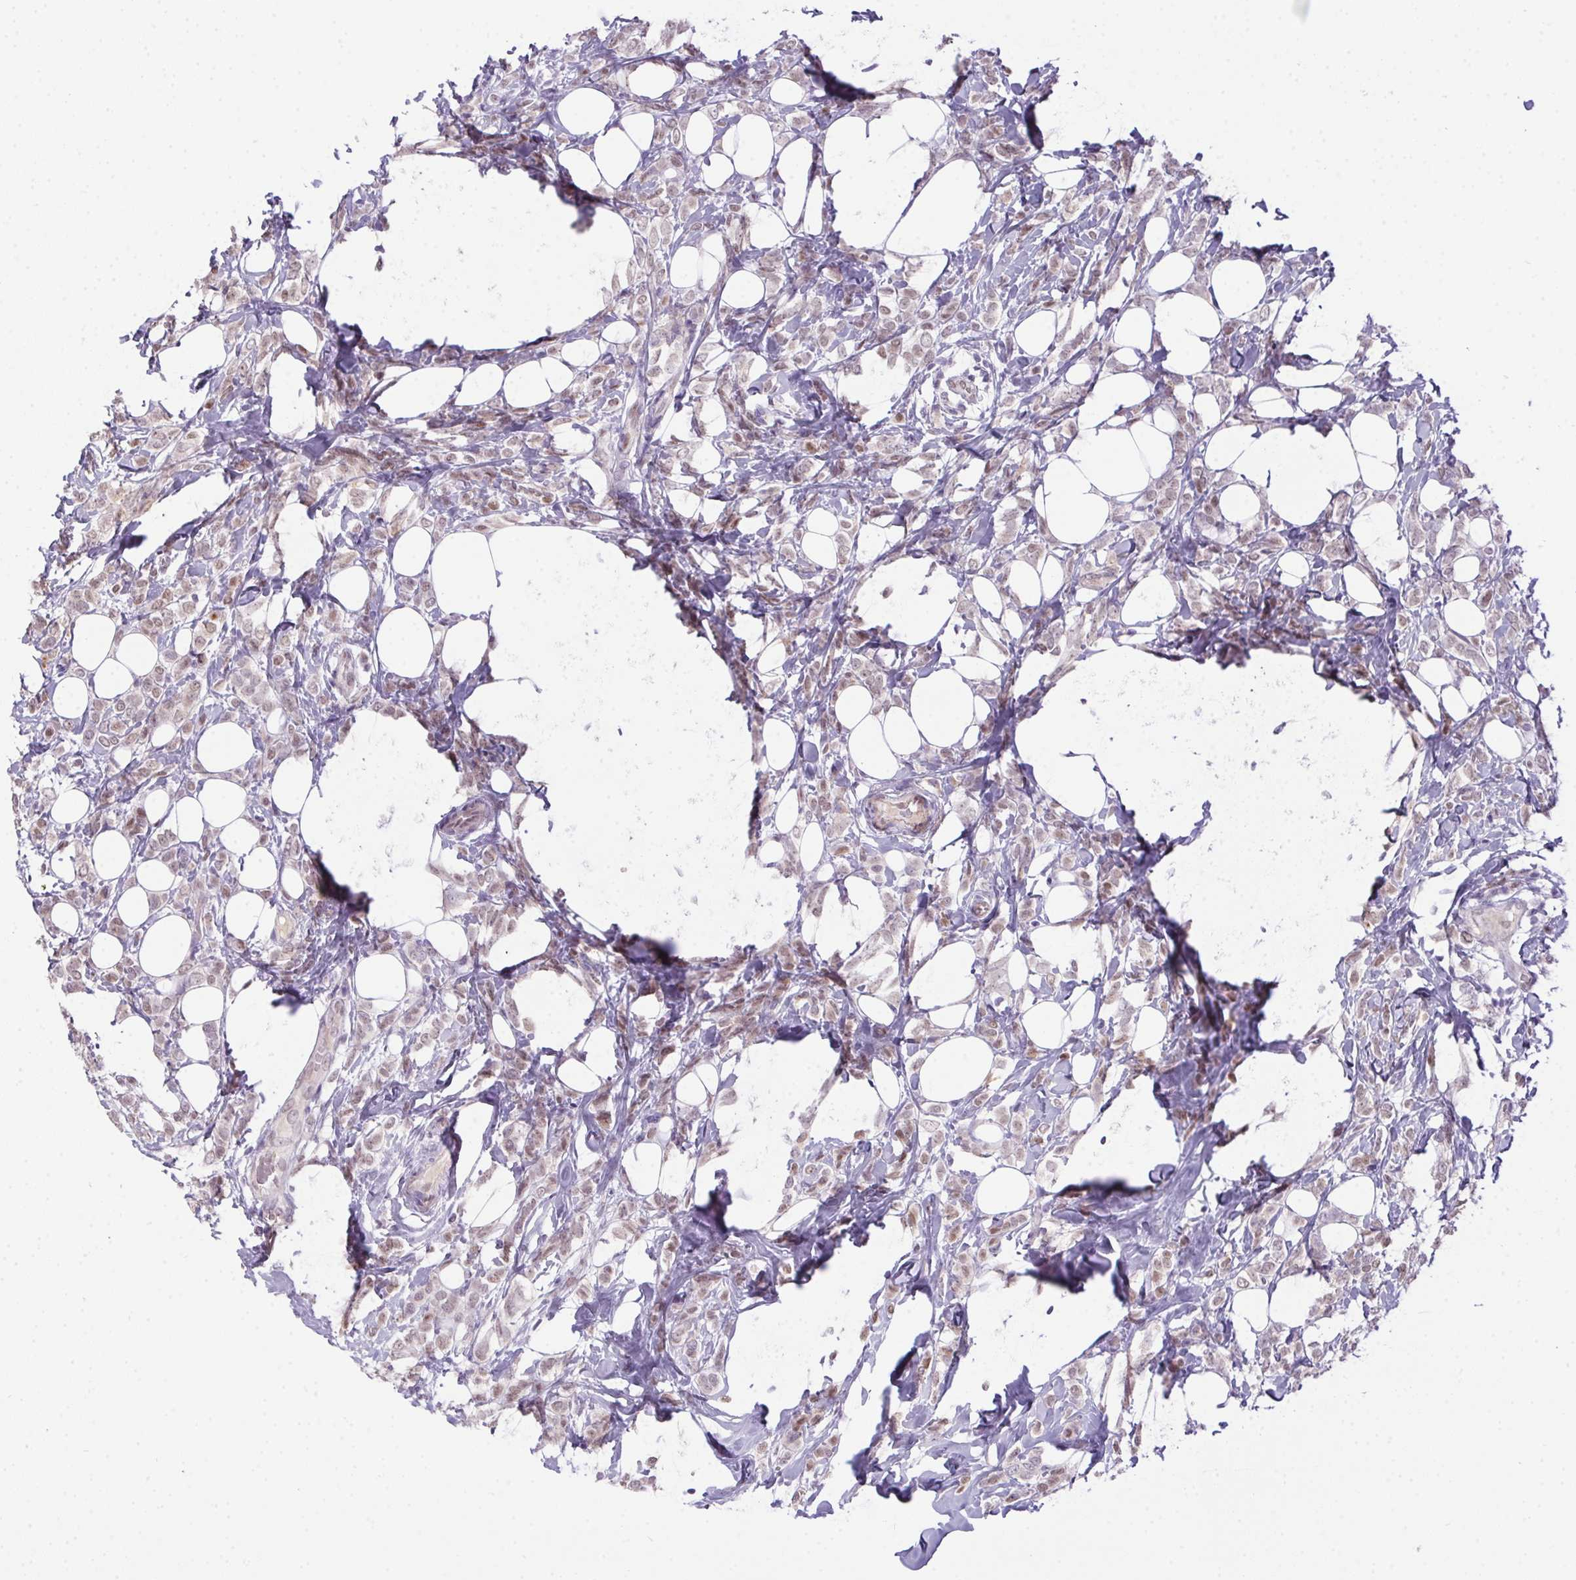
{"staining": {"intensity": "weak", "quantity": "25%-75%", "location": "nuclear"}, "tissue": "breast cancer", "cell_type": "Tumor cells", "image_type": "cancer", "snomed": [{"axis": "morphology", "description": "Lobular carcinoma"}, {"axis": "topography", "description": "Breast"}], "caption": "There is low levels of weak nuclear staining in tumor cells of breast lobular carcinoma, as demonstrated by immunohistochemical staining (brown color).", "gene": "SP9", "patient": {"sex": "female", "age": 49}}